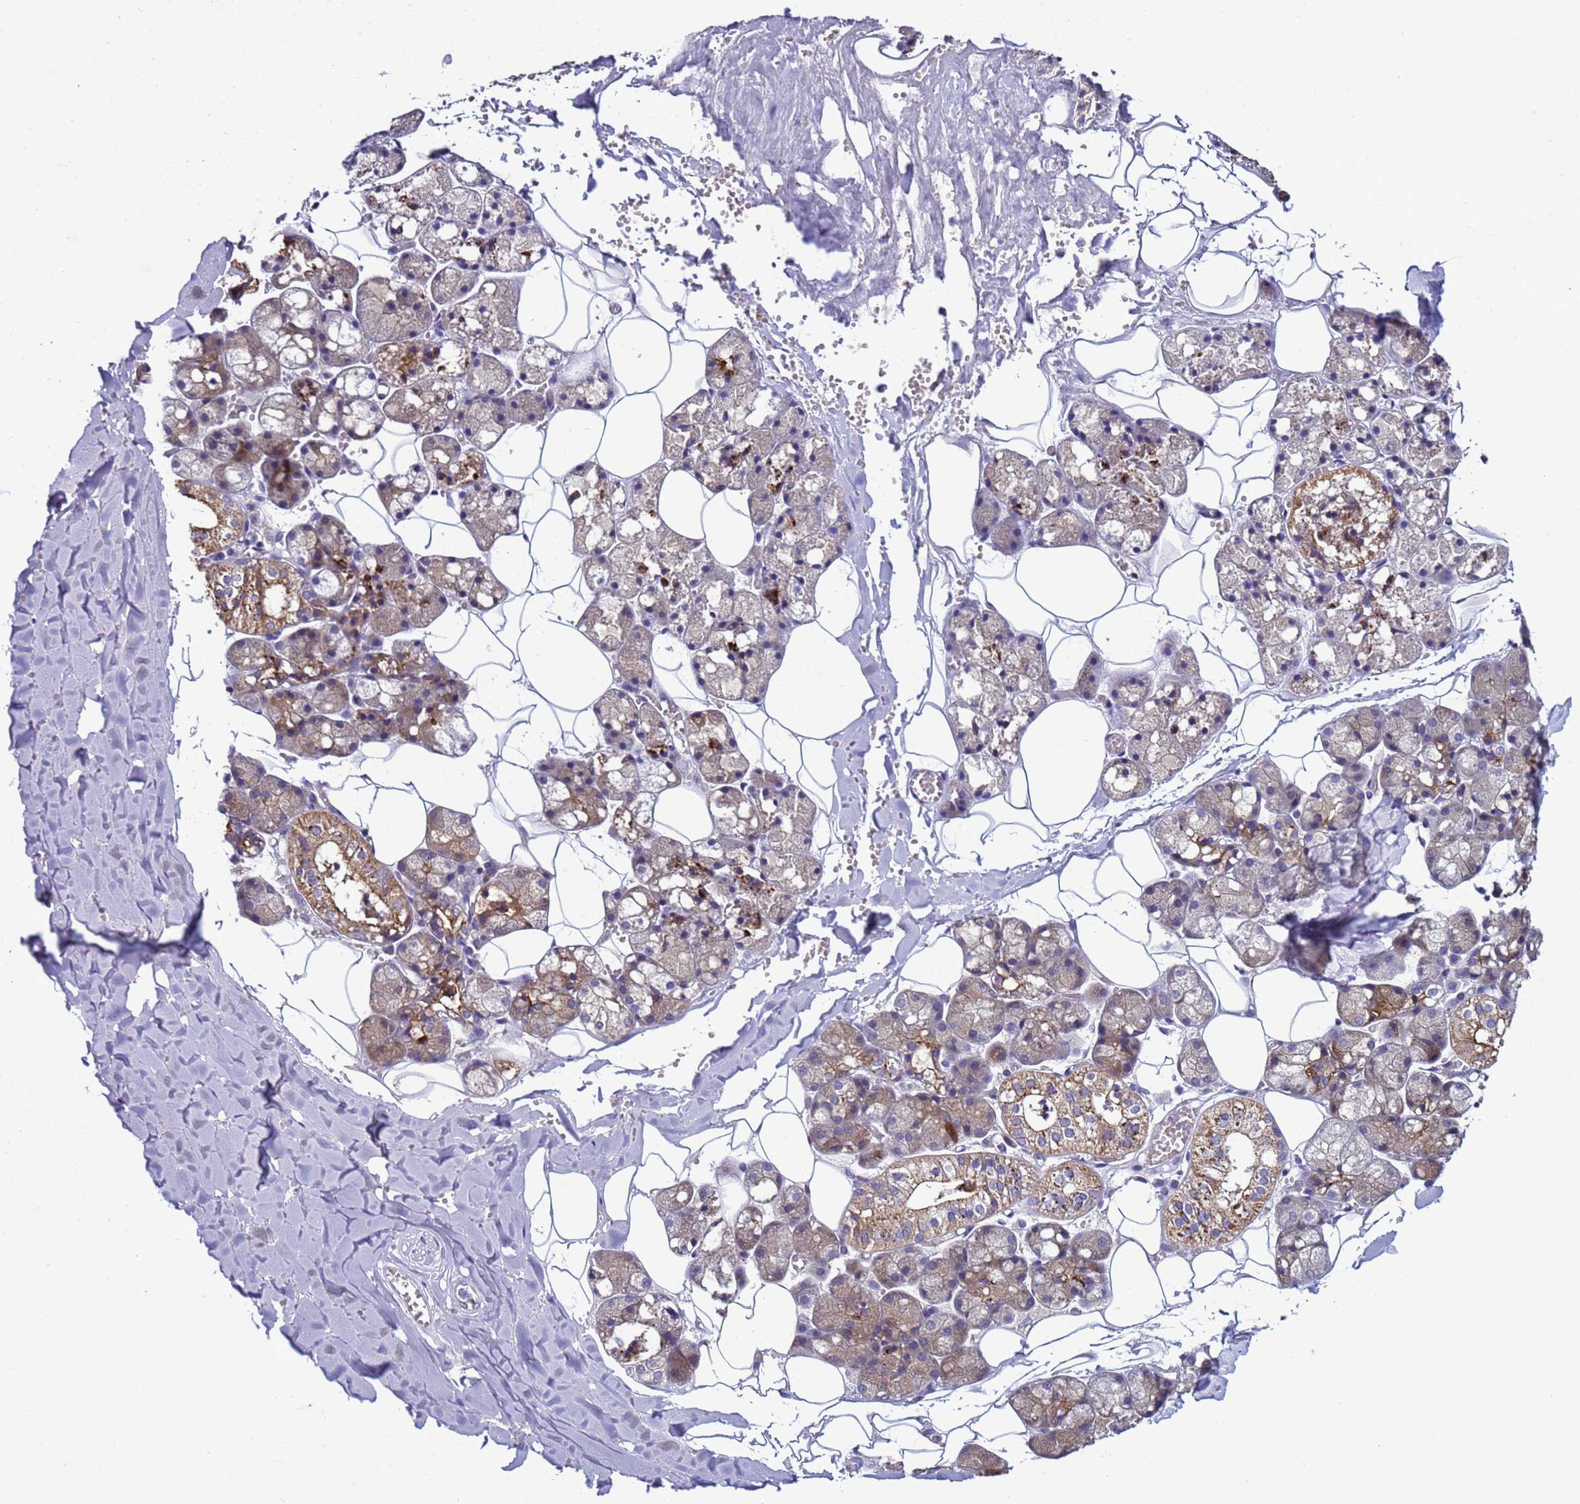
{"staining": {"intensity": "moderate", "quantity": "25%-75%", "location": "cytoplasmic/membranous"}, "tissue": "salivary gland", "cell_type": "Glandular cells", "image_type": "normal", "snomed": [{"axis": "morphology", "description": "Normal tissue, NOS"}, {"axis": "topography", "description": "Salivary gland"}], "caption": "High-power microscopy captured an IHC photomicrograph of unremarkable salivary gland, revealing moderate cytoplasmic/membranous expression in approximately 25%-75% of glandular cells.", "gene": "NAT1", "patient": {"sex": "male", "age": 62}}